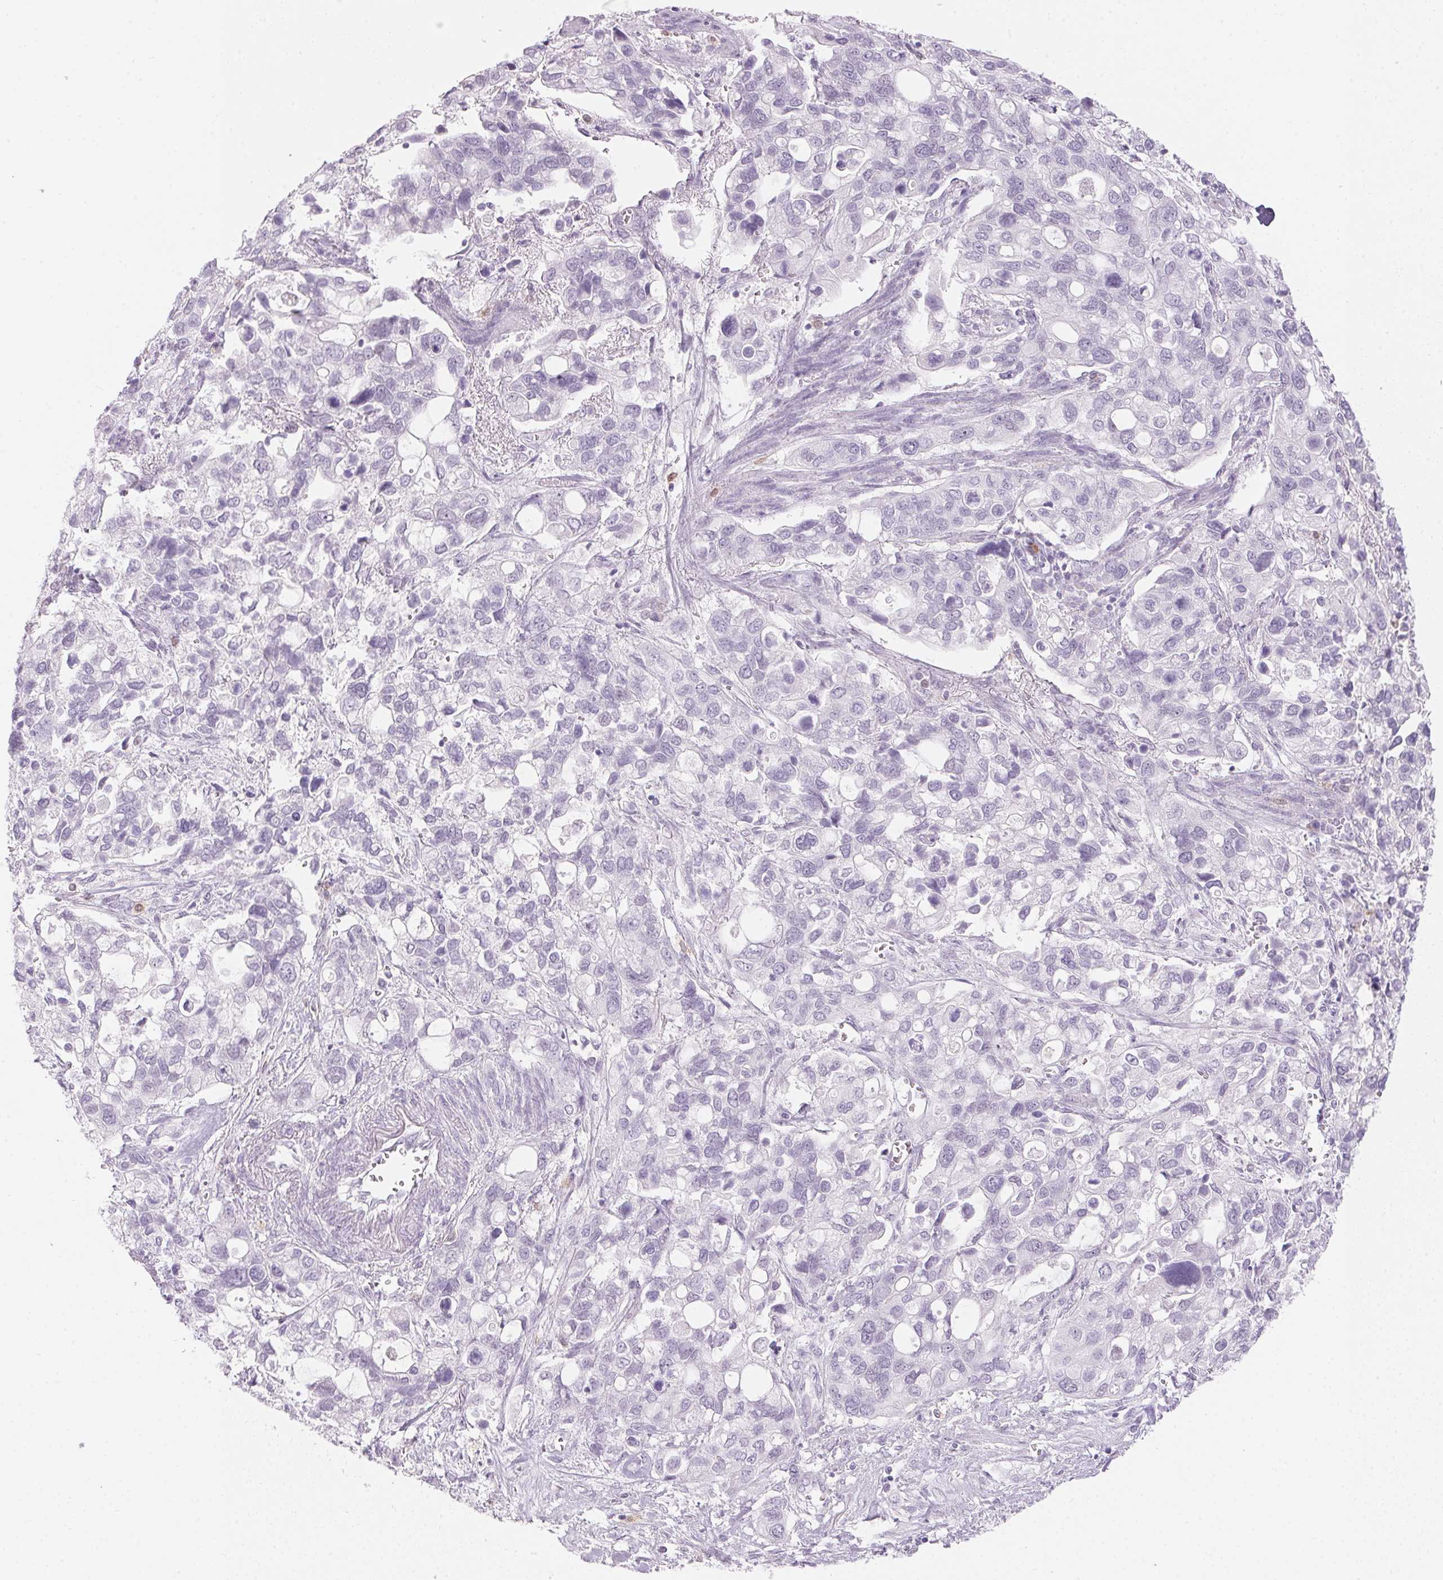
{"staining": {"intensity": "negative", "quantity": "none", "location": "none"}, "tissue": "stomach cancer", "cell_type": "Tumor cells", "image_type": "cancer", "snomed": [{"axis": "morphology", "description": "Adenocarcinoma, NOS"}, {"axis": "topography", "description": "Stomach, upper"}], "caption": "Immunohistochemistry of stomach cancer (adenocarcinoma) reveals no positivity in tumor cells.", "gene": "CADPS", "patient": {"sex": "female", "age": 81}}